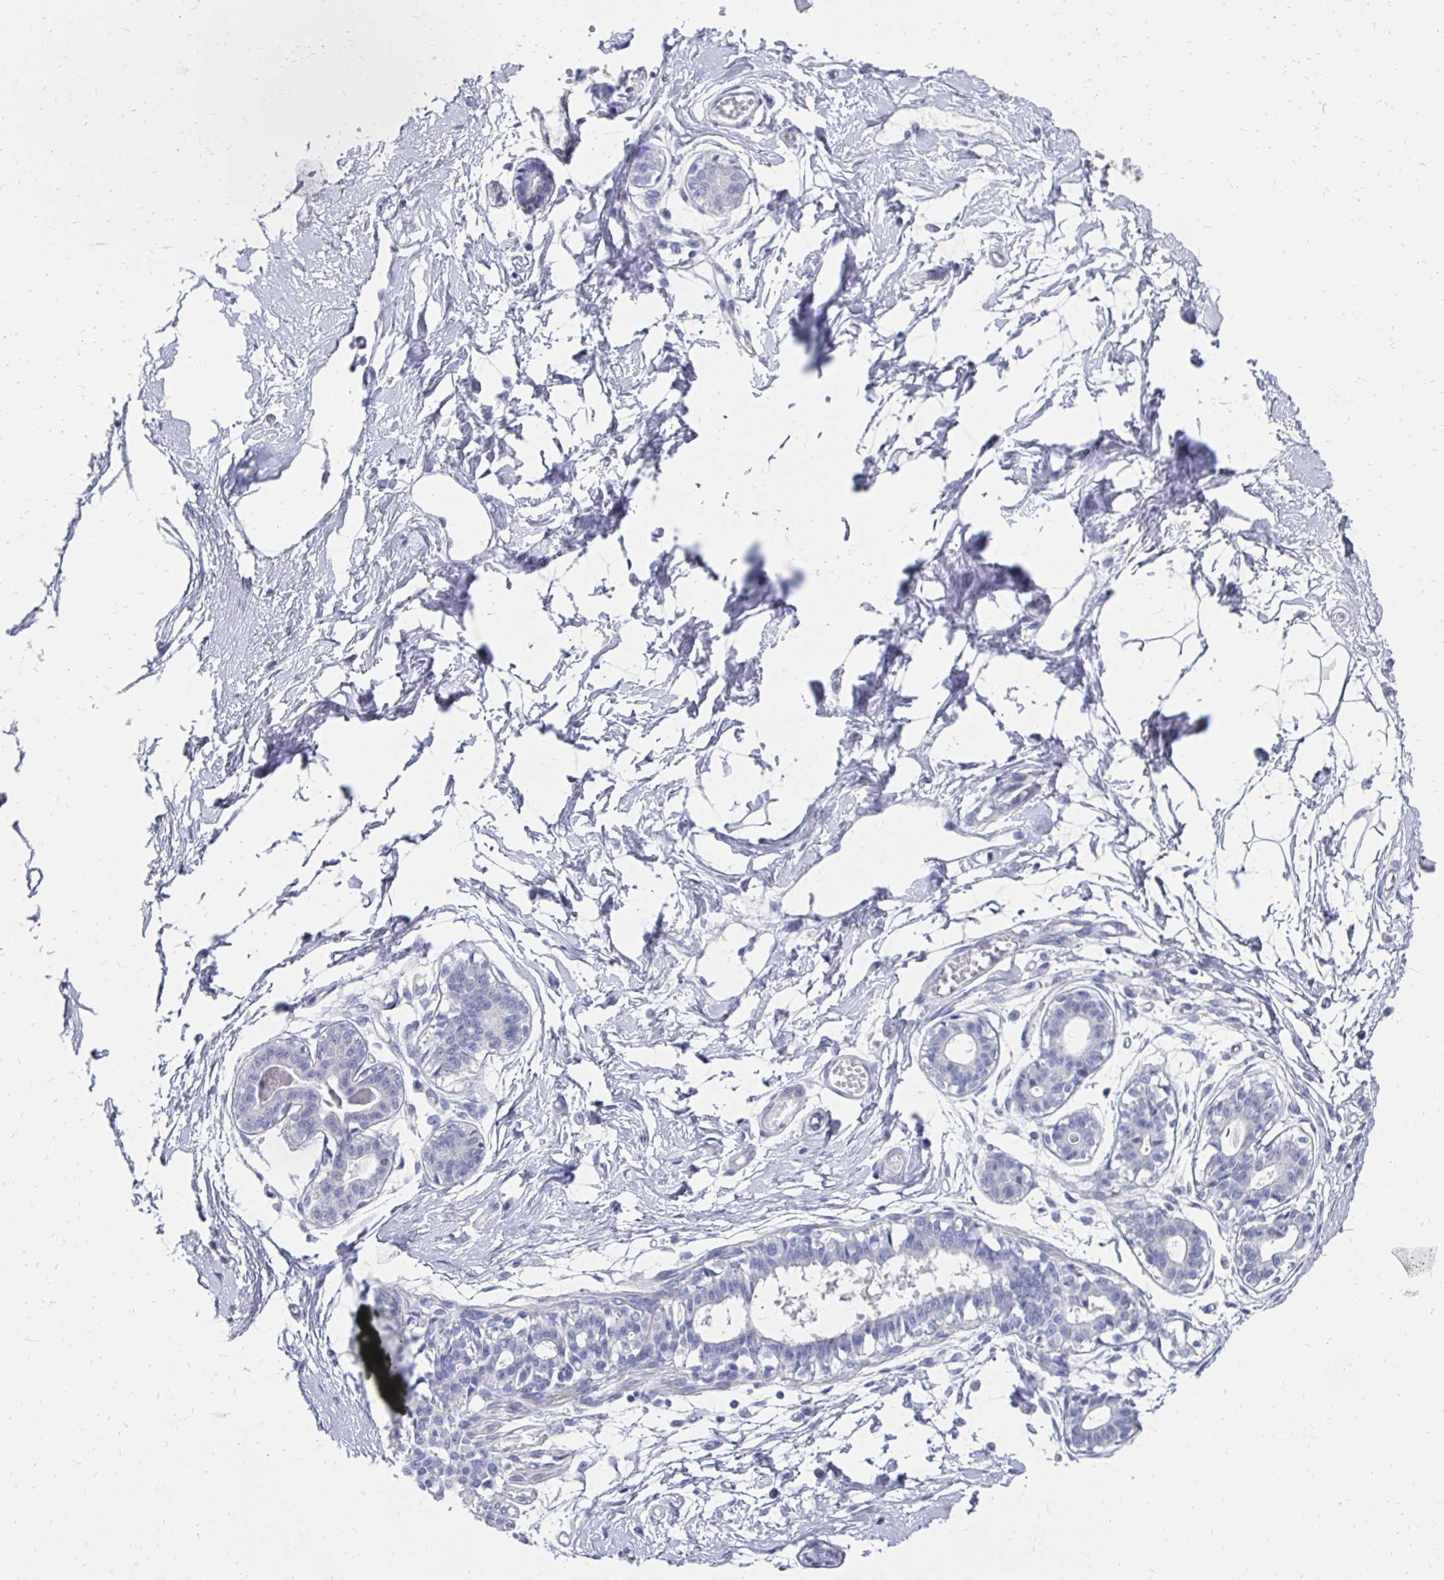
{"staining": {"intensity": "negative", "quantity": "none", "location": "none"}, "tissue": "breast", "cell_type": "Adipocytes", "image_type": "normal", "snomed": [{"axis": "morphology", "description": "Normal tissue, NOS"}, {"axis": "topography", "description": "Breast"}], "caption": "There is no significant staining in adipocytes of breast. Nuclei are stained in blue.", "gene": "SYCP3", "patient": {"sex": "female", "age": 45}}